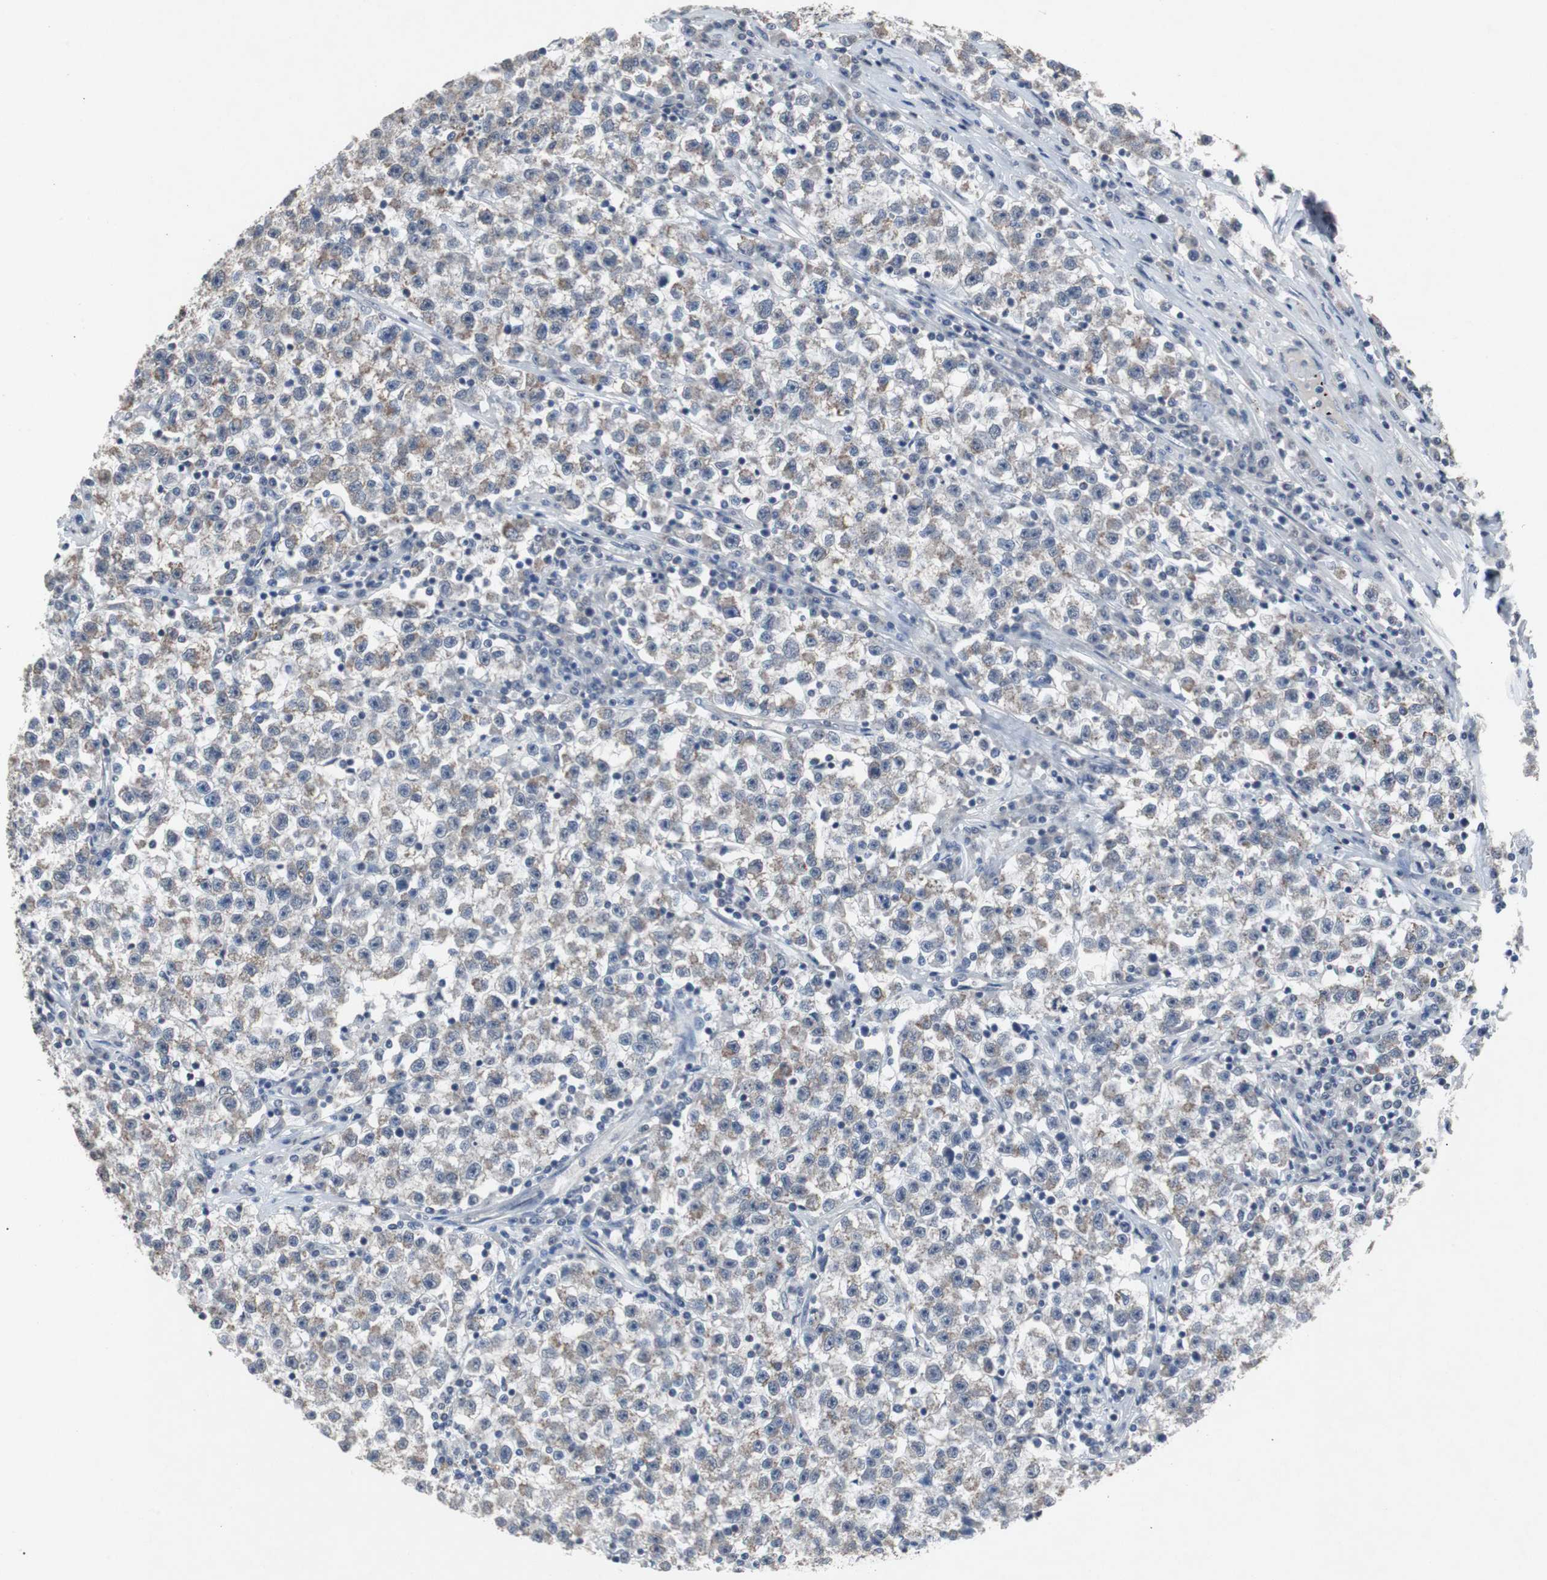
{"staining": {"intensity": "weak", "quantity": ">75%", "location": "cytoplasmic/membranous"}, "tissue": "testis cancer", "cell_type": "Tumor cells", "image_type": "cancer", "snomed": [{"axis": "morphology", "description": "Seminoma, NOS"}, {"axis": "topography", "description": "Testis"}], "caption": "Brown immunohistochemical staining in human testis seminoma displays weak cytoplasmic/membranous staining in approximately >75% of tumor cells.", "gene": "RBM47", "patient": {"sex": "male", "age": 22}}